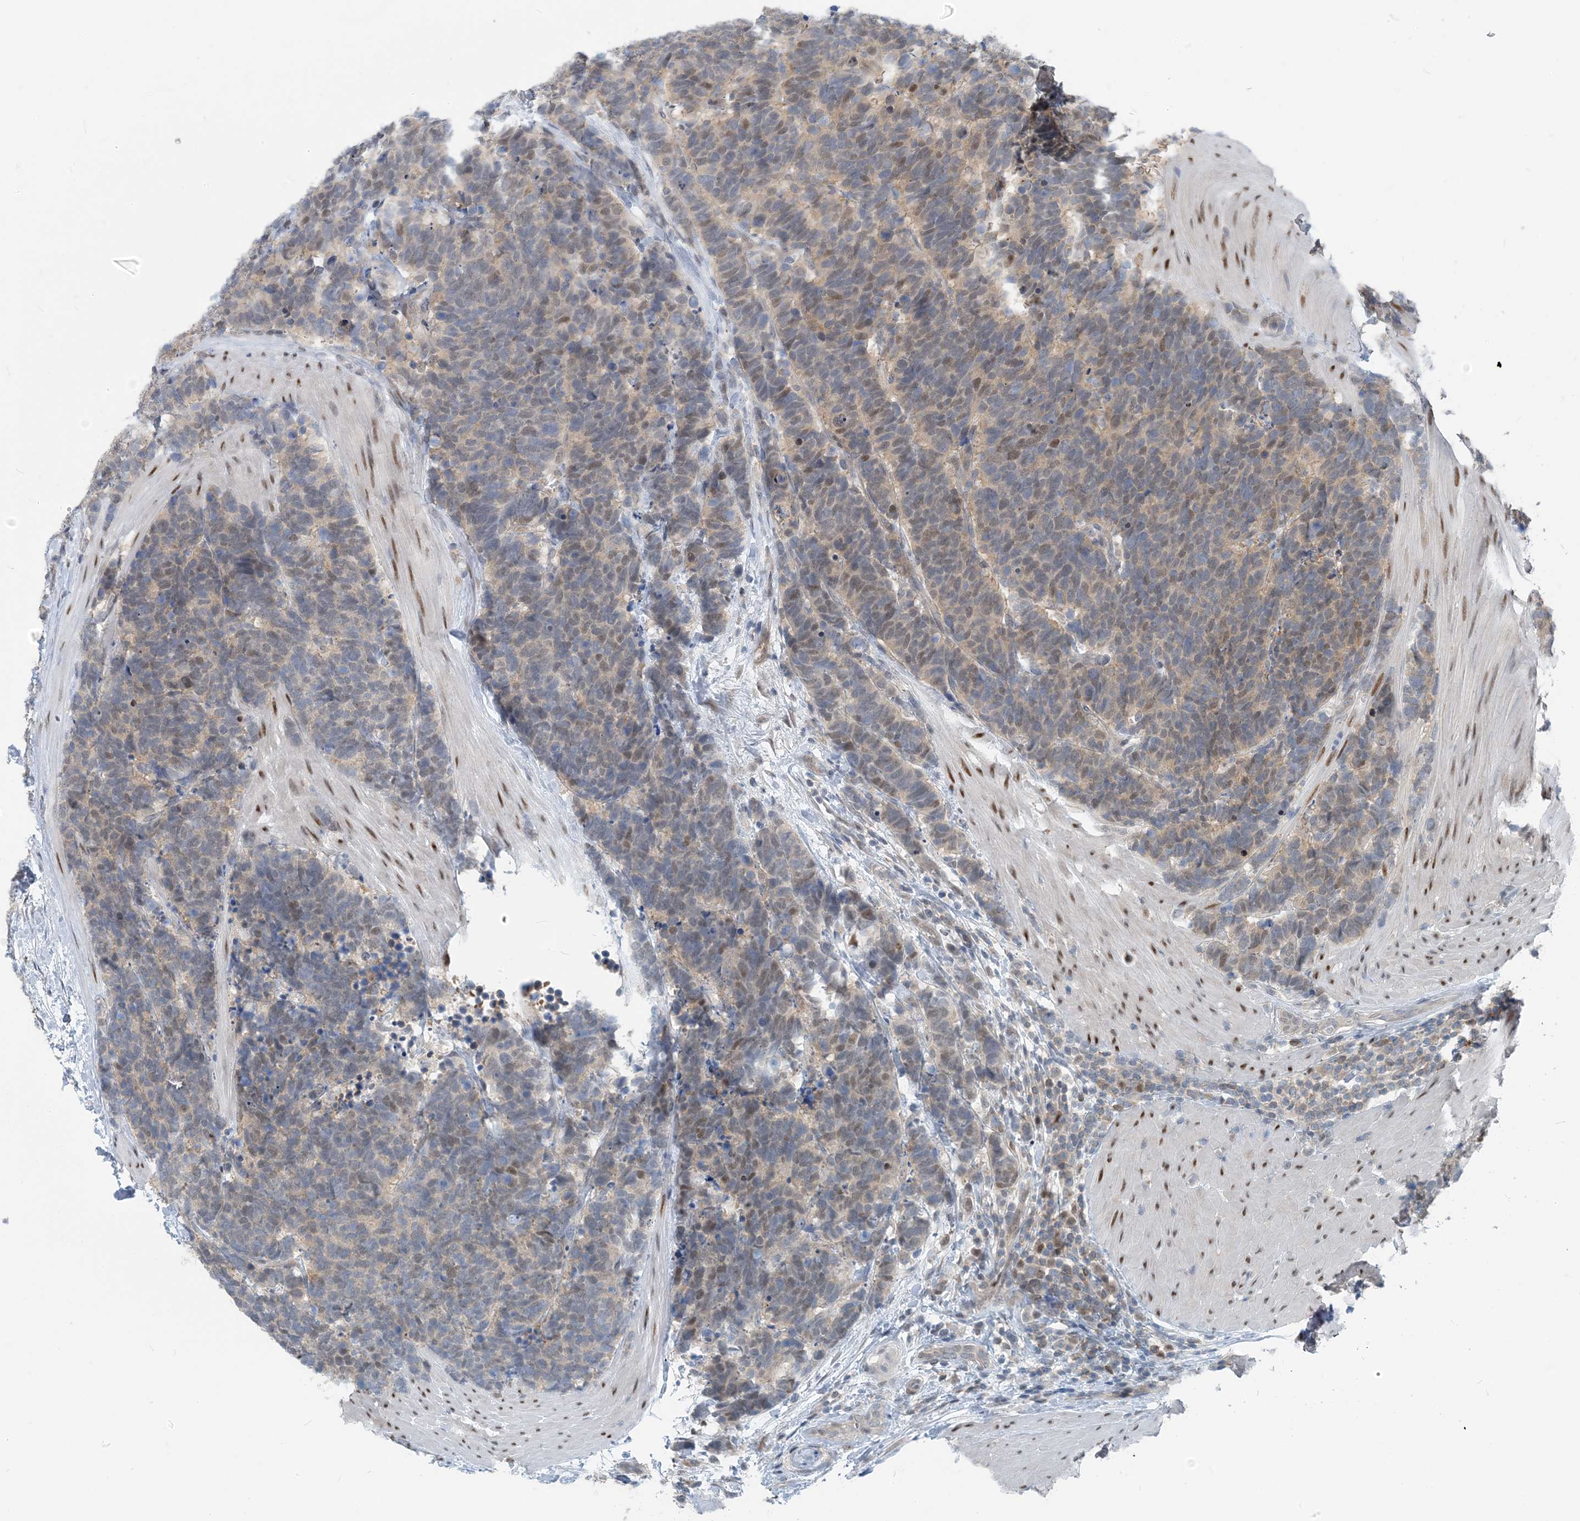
{"staining": {"intensity": "weak", "quantity": "<25%", "location": "nuclear"}, "tissue": "carcinoid", "cell_type": "Tumor cells", "image_type": "cancer", "snomed": [{"axis": "morphology", "description": "Carcinoma, NOS"}, {"axis": "morphology", "description": "Carcinoid, malignant, NOS"}, {"axis": "topography", "description": "Urinary bladder"}], "caption": "DAB immunohistochemical staining of carcinoid demonstrates no significant expression in tumor cells.", "gene": "ZC3H12A", "patient": {"sex": "male", "age": 57}}